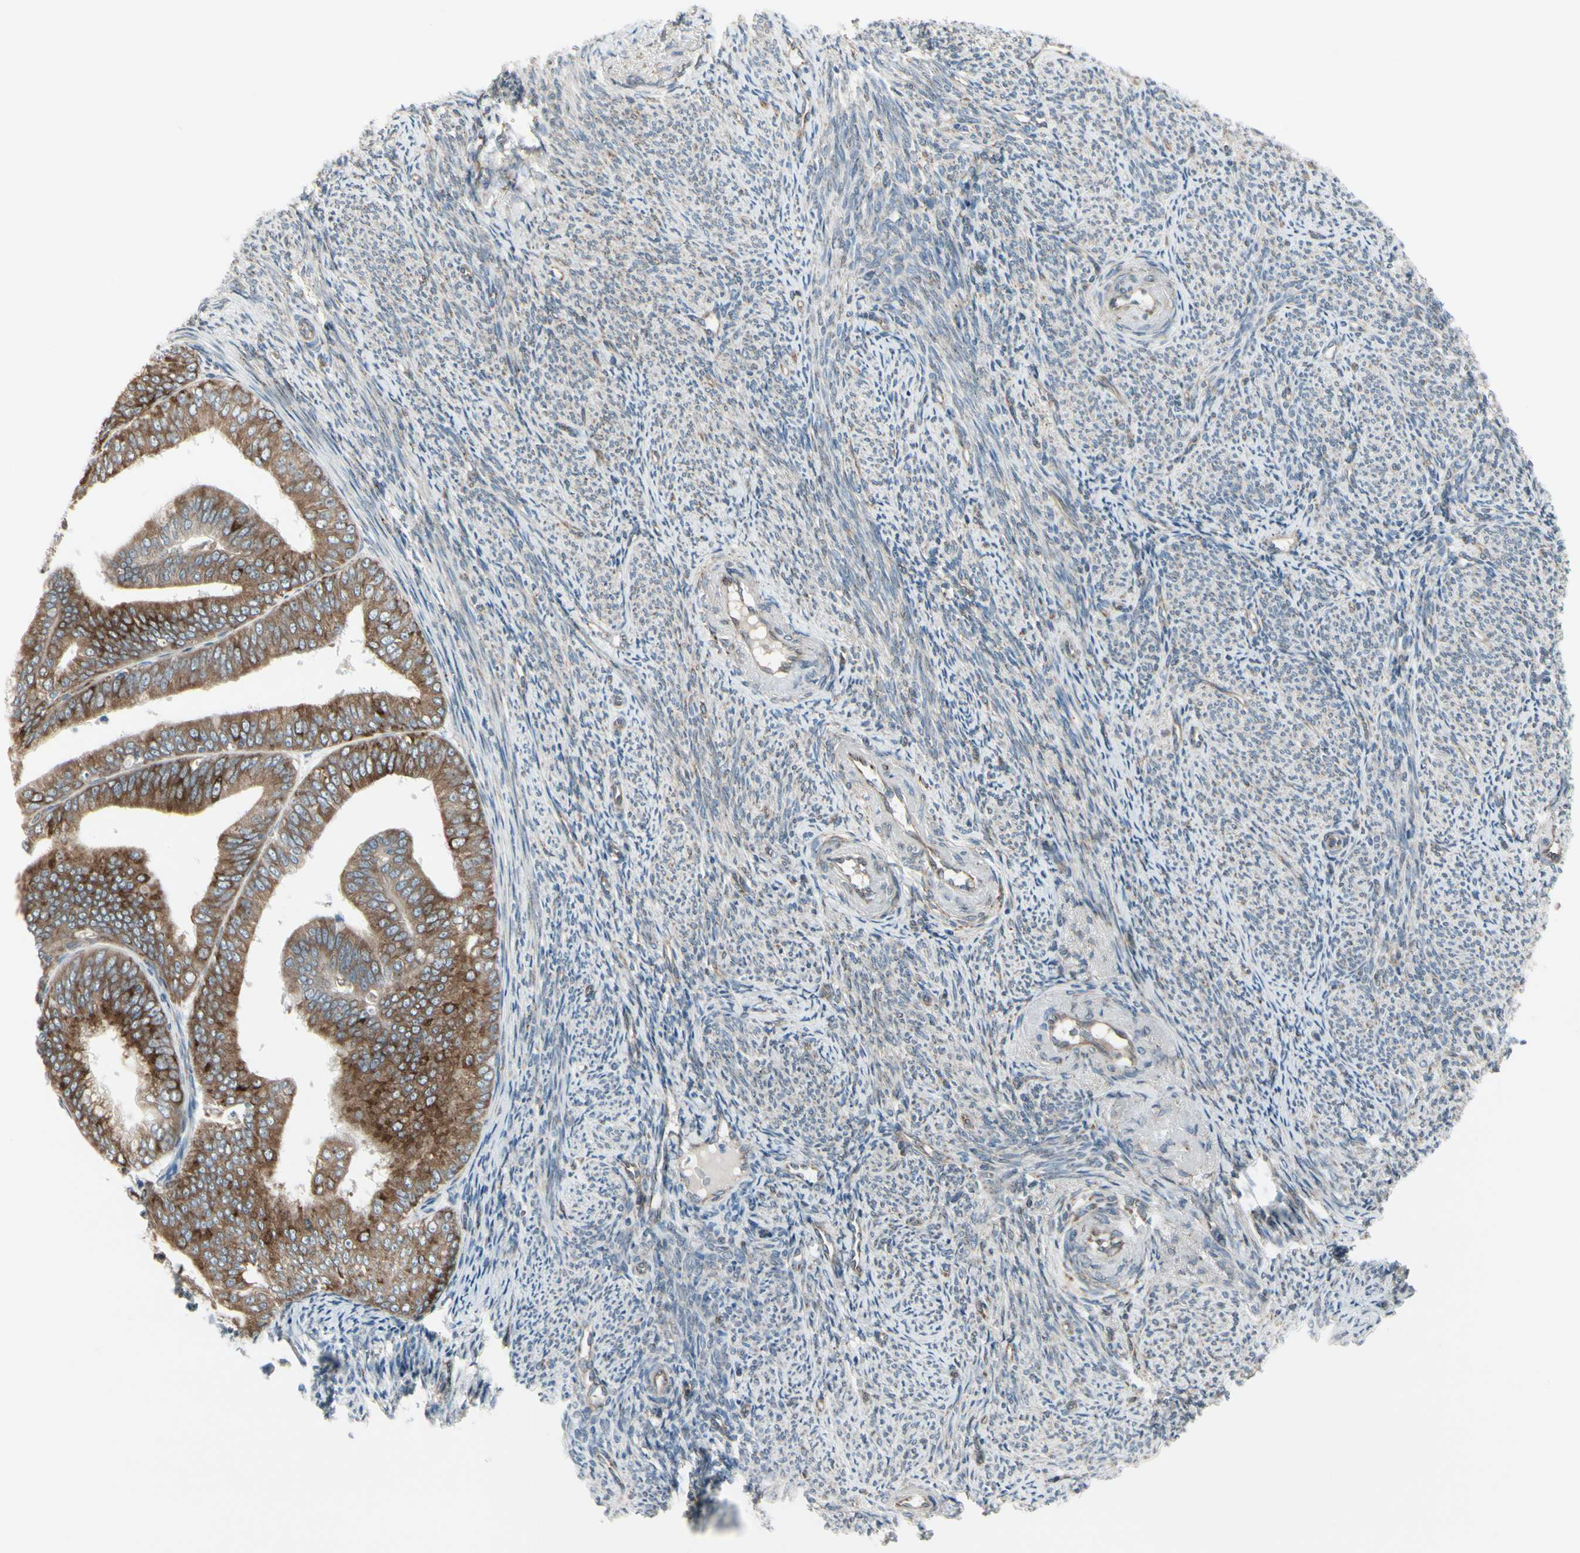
{"staining": {"intensity": "moderate", "quantity": ">75%", "location": "cytoplasmic/membranous"}, "tissue": "endometrial cancer", "cell_type": "Tumor cells", "image_type": "cancer", "snomed": [{"axis": "morphology", "description": "Adenocarcinoma, NOS"}, {"axis": "topography", "description": "Endometrium"}], "caption": "Moderate cytoplasmic/membranous expression is identified in approximately >75% of tumor cells in endometrial cancer.", "gene": "FNDC3A", "patient": {"sex": "female", "age": 63}}